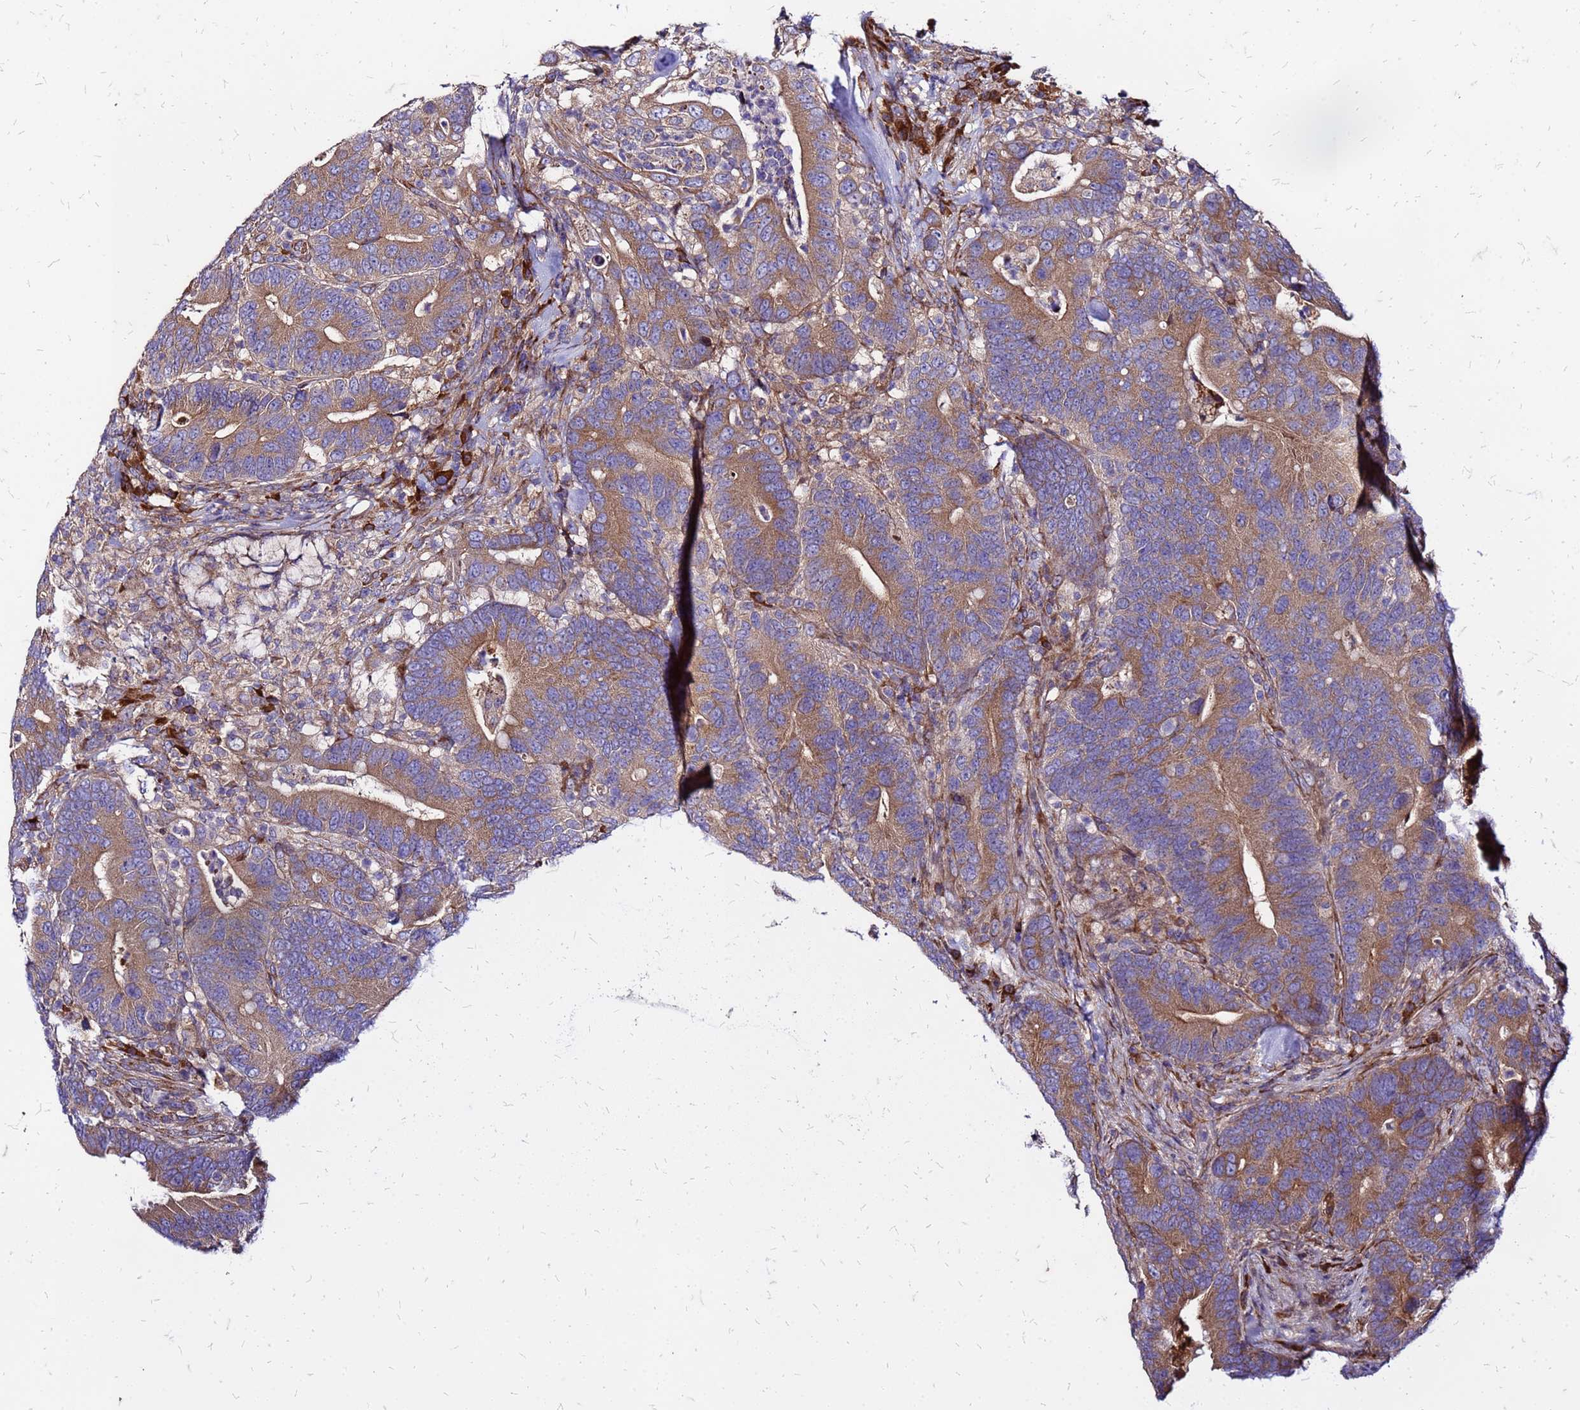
{"staining": {"intensity": "moderate", "quantity": ">75%", "location": "cytoplasmic/membranous"}, "tissue": "colorectal cancer", "cell_type": "Tumor cells", "image_type": "cancer", "snomed": [{"axis": "morphology", "description": "Adenocarcinoma, NOS"}, {"axis": "topography", "description": "Colon"}], "caption": "High-power microscopy captured an immunohistochemistry (IHC) image of colorectal cancer, revealing moderate cytoplasmic/membranous staining in approximately >75% of tumor cells.", "gene": "VMO1", "patient": {"sex": "female", "age": 66}}